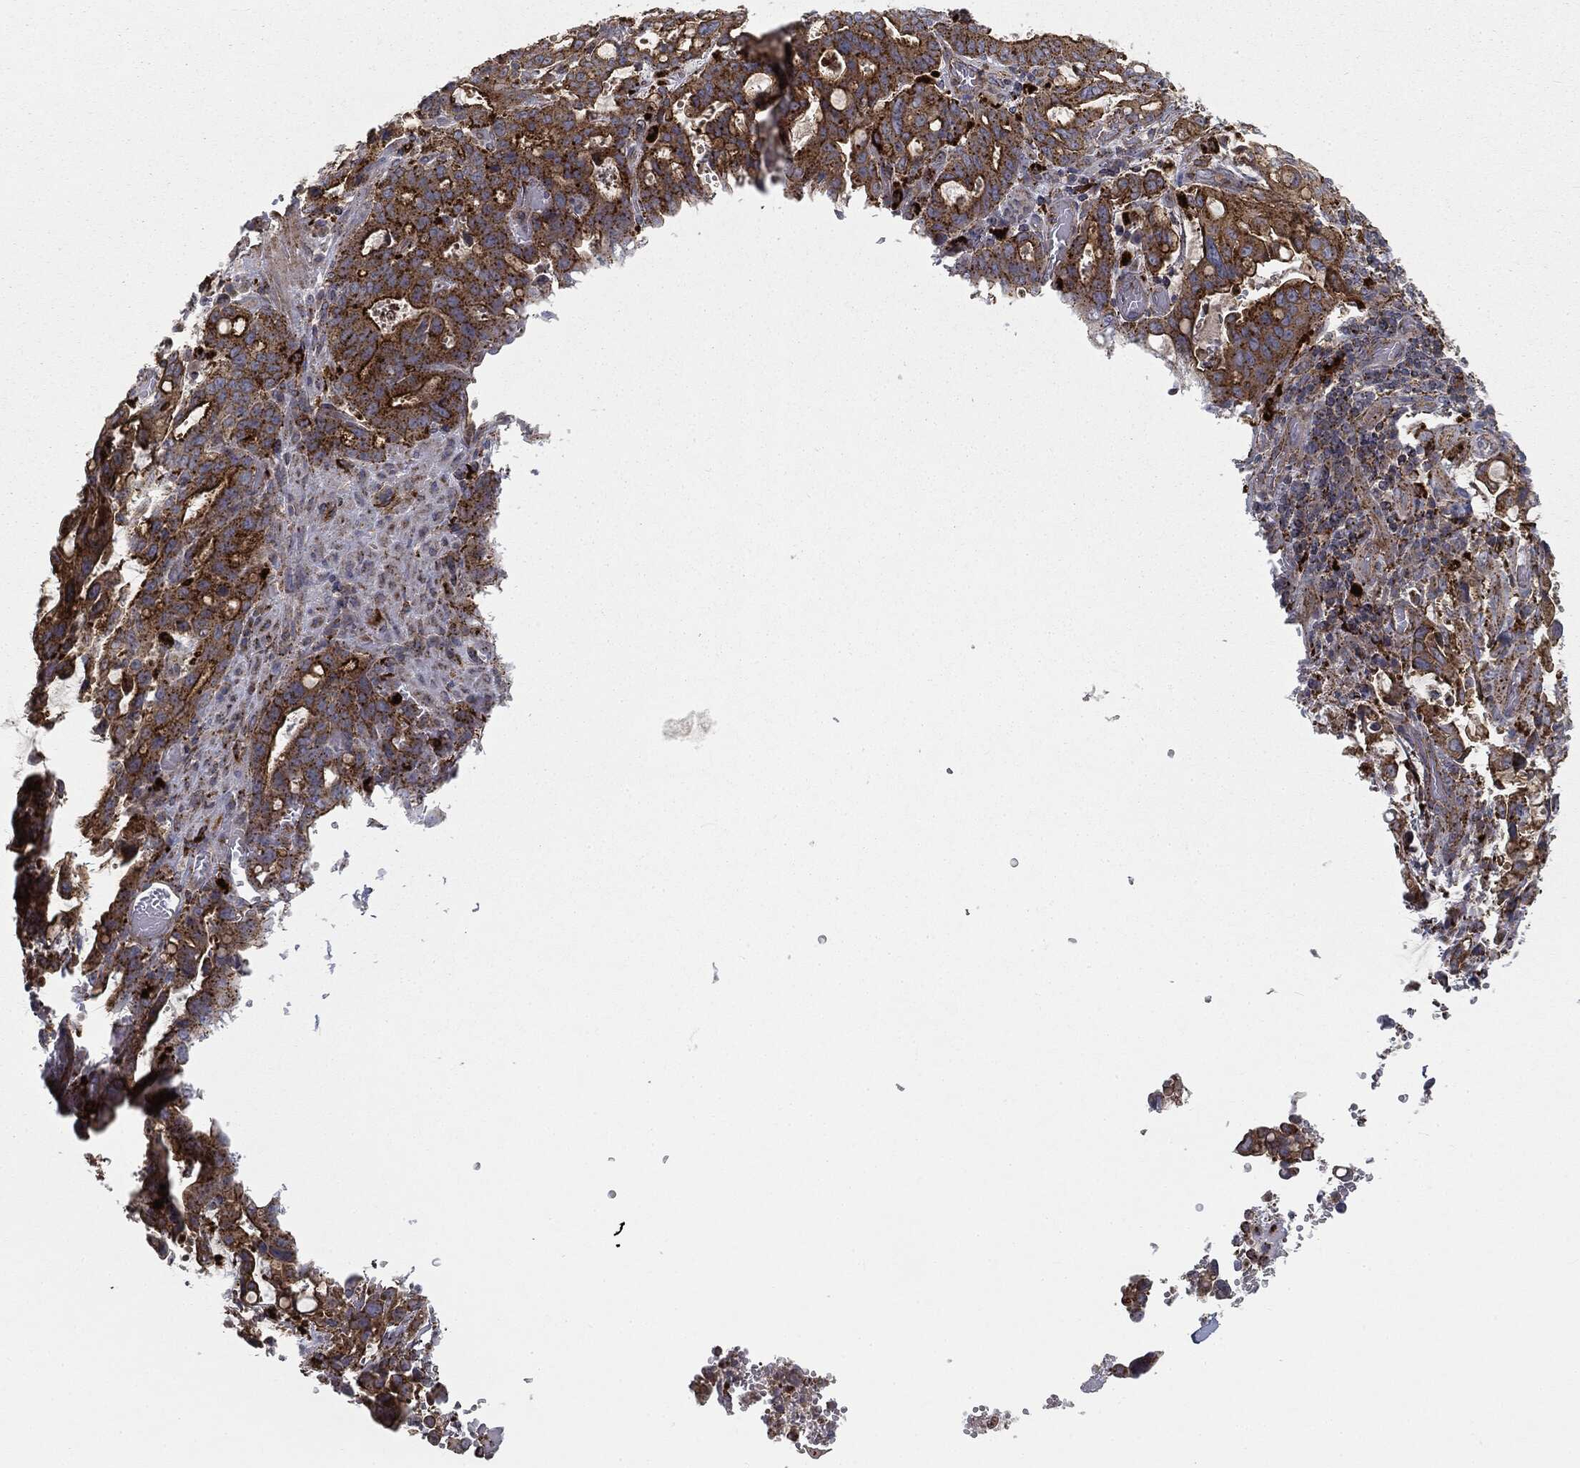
{"staining": {"intensity": "strong", "quantity": ">75%", "location": "cytoplasmic/membranous"}, "tissue": "stomach cancer", "cell_type": "Tumor cells", "image_type": "cancer", "snomed": [{"axis": "morphology", "description": "Adenocarcinoma, NOS"}, {"axis": "topography", "description": "Stomach, upper"}, {"axis": "topography", "description": "Stomach"}], "caption": "Adenocarcinoma (stomach) stained for a protein demonstrates strong cytoplasmic/membranous positivity in tumor cells.", "gene": "CTSA", "patient": {"sex": "male", "age": 62}}